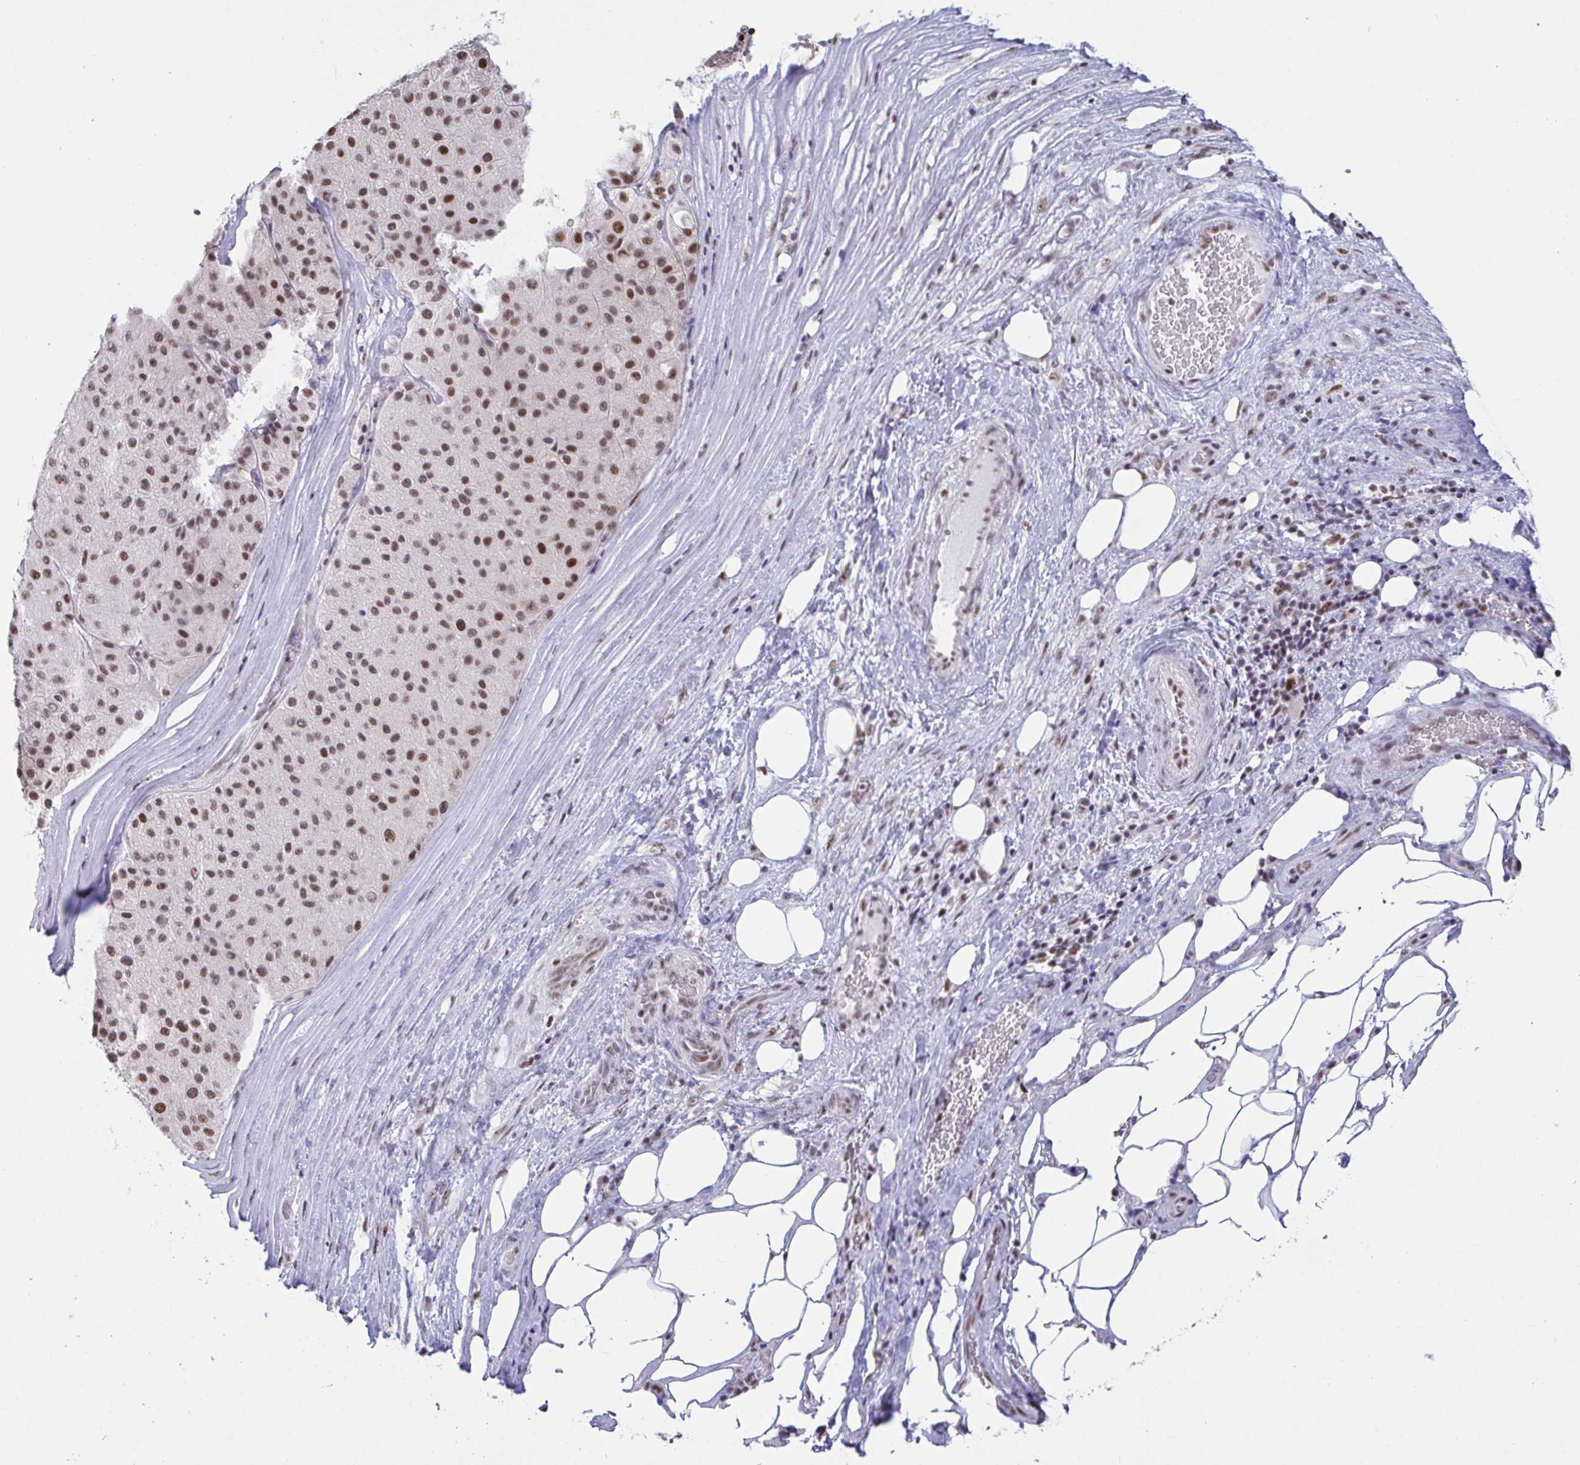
{"staining": {"intensity": "moderate", "quantity": ">75%", "location": "nuclear"}, "tissue": "melanoma", "cell_type": "Tumor cells", "image_type": "cancer", "snomed": [{"axis": "morphology", "description": "Malignant melanoma, Metastatic site"}, {"axis": "topography", "description": "Smooth muscle"}], "caption": "This histopathology image exhibits melanoma stained with immunohistochemistry to label a protein in brown. The nuclear of tumor cells show moderate positivity for the protein. Nuclei are counter-stained blue.", "gene": "SUPT16H", "patient": {"sex": "male", "age": 41}}